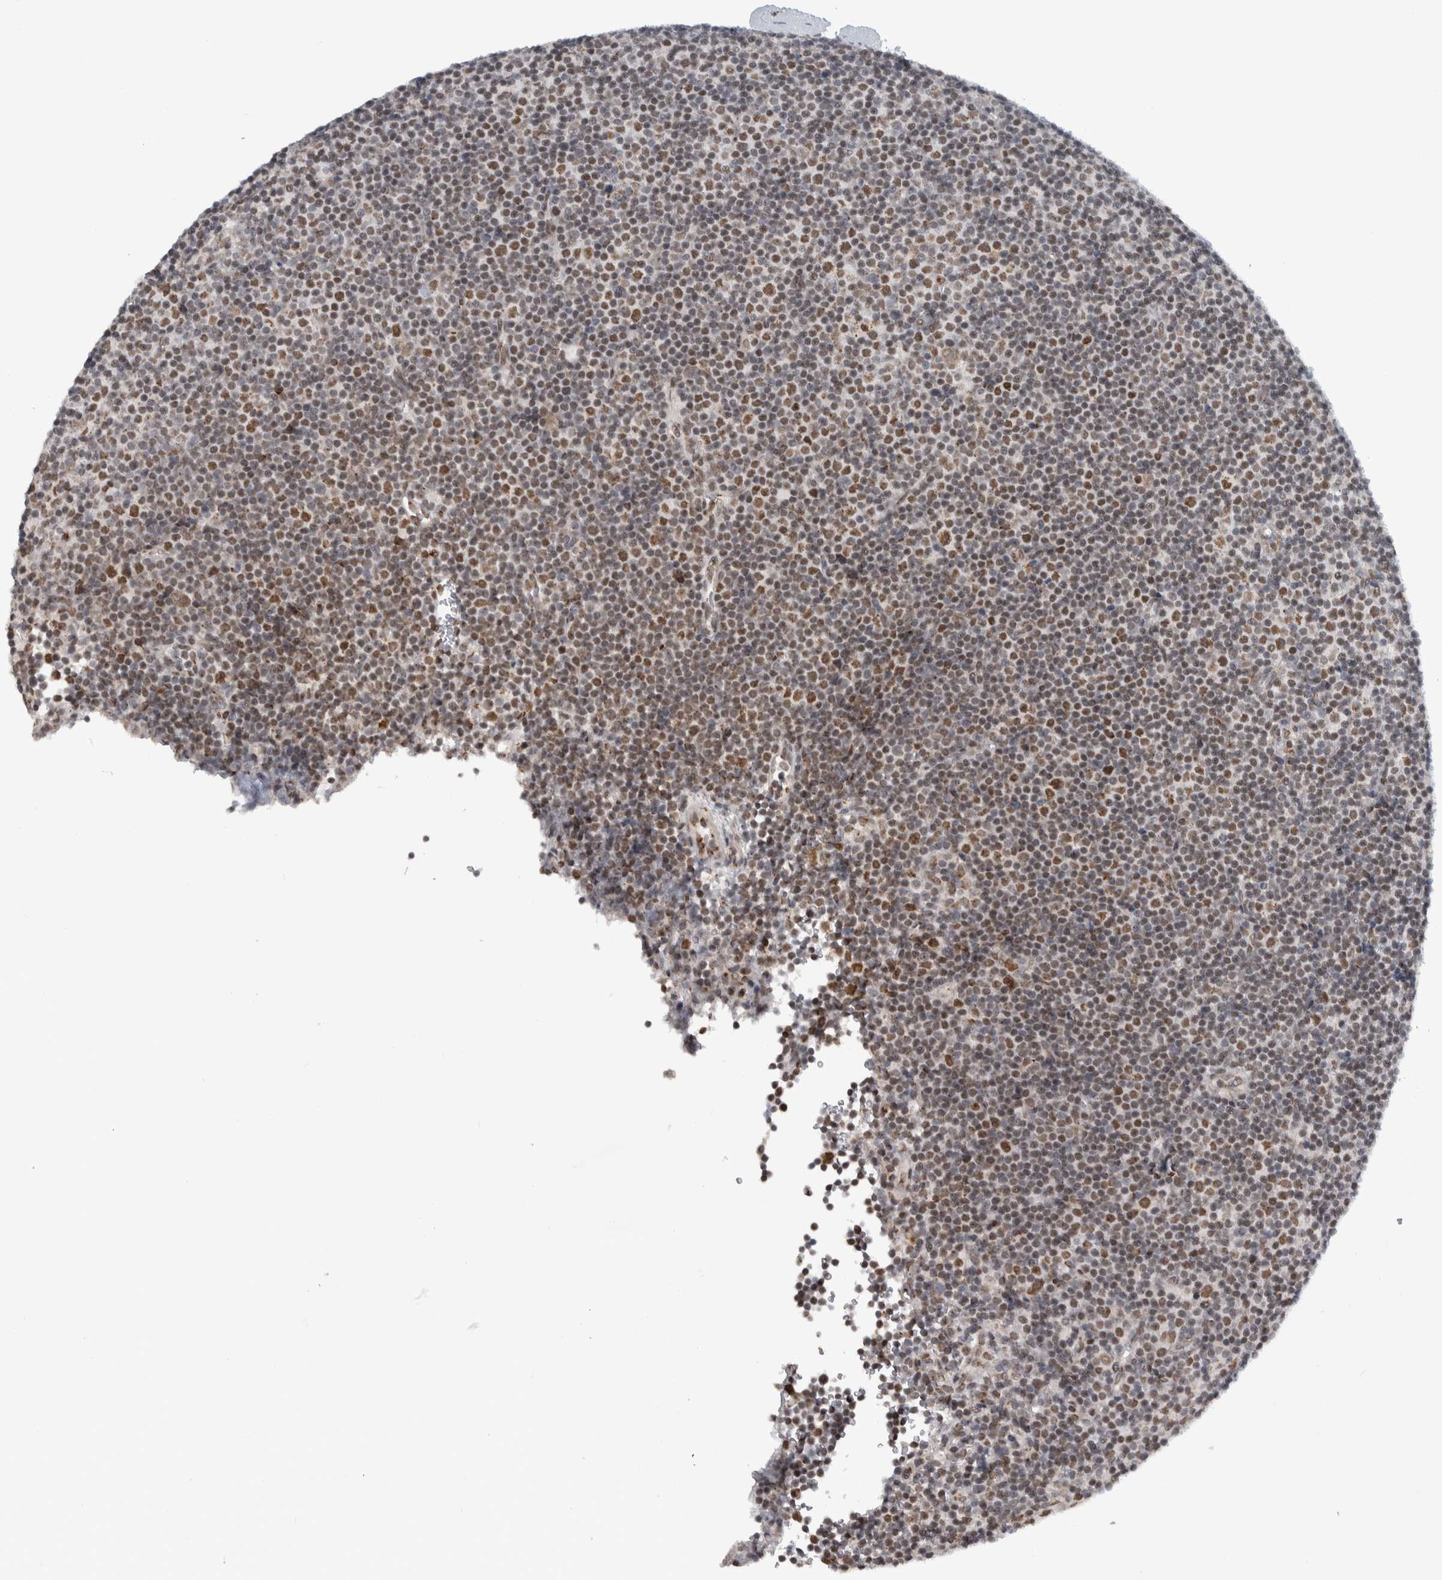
{"staining": {"intensity": "moderate", "quantity": "25%-75%", "location": "nuclear"}, "tissue": "lymphoma", "cell_type": "Tumor cells", "image_type": "cancer", "snomed": [{"axis": "morphology", "description": "Malignant lymphoma, non-Hodgkin's type, Low grade"}, {"axis": "topography", "description": "Lymph node"}], "caption": "IHC of human low-grade malignant lymphoma, non-Hodgkin's type shows medium levels of moderate nuclear positivity in approximately 25%-75% of tumor cells. (DAB = brown stain, brightfield microscopy at high magnification).", "gene": "ZMYND8", "patient": {"sex": "female", "age": 67}}